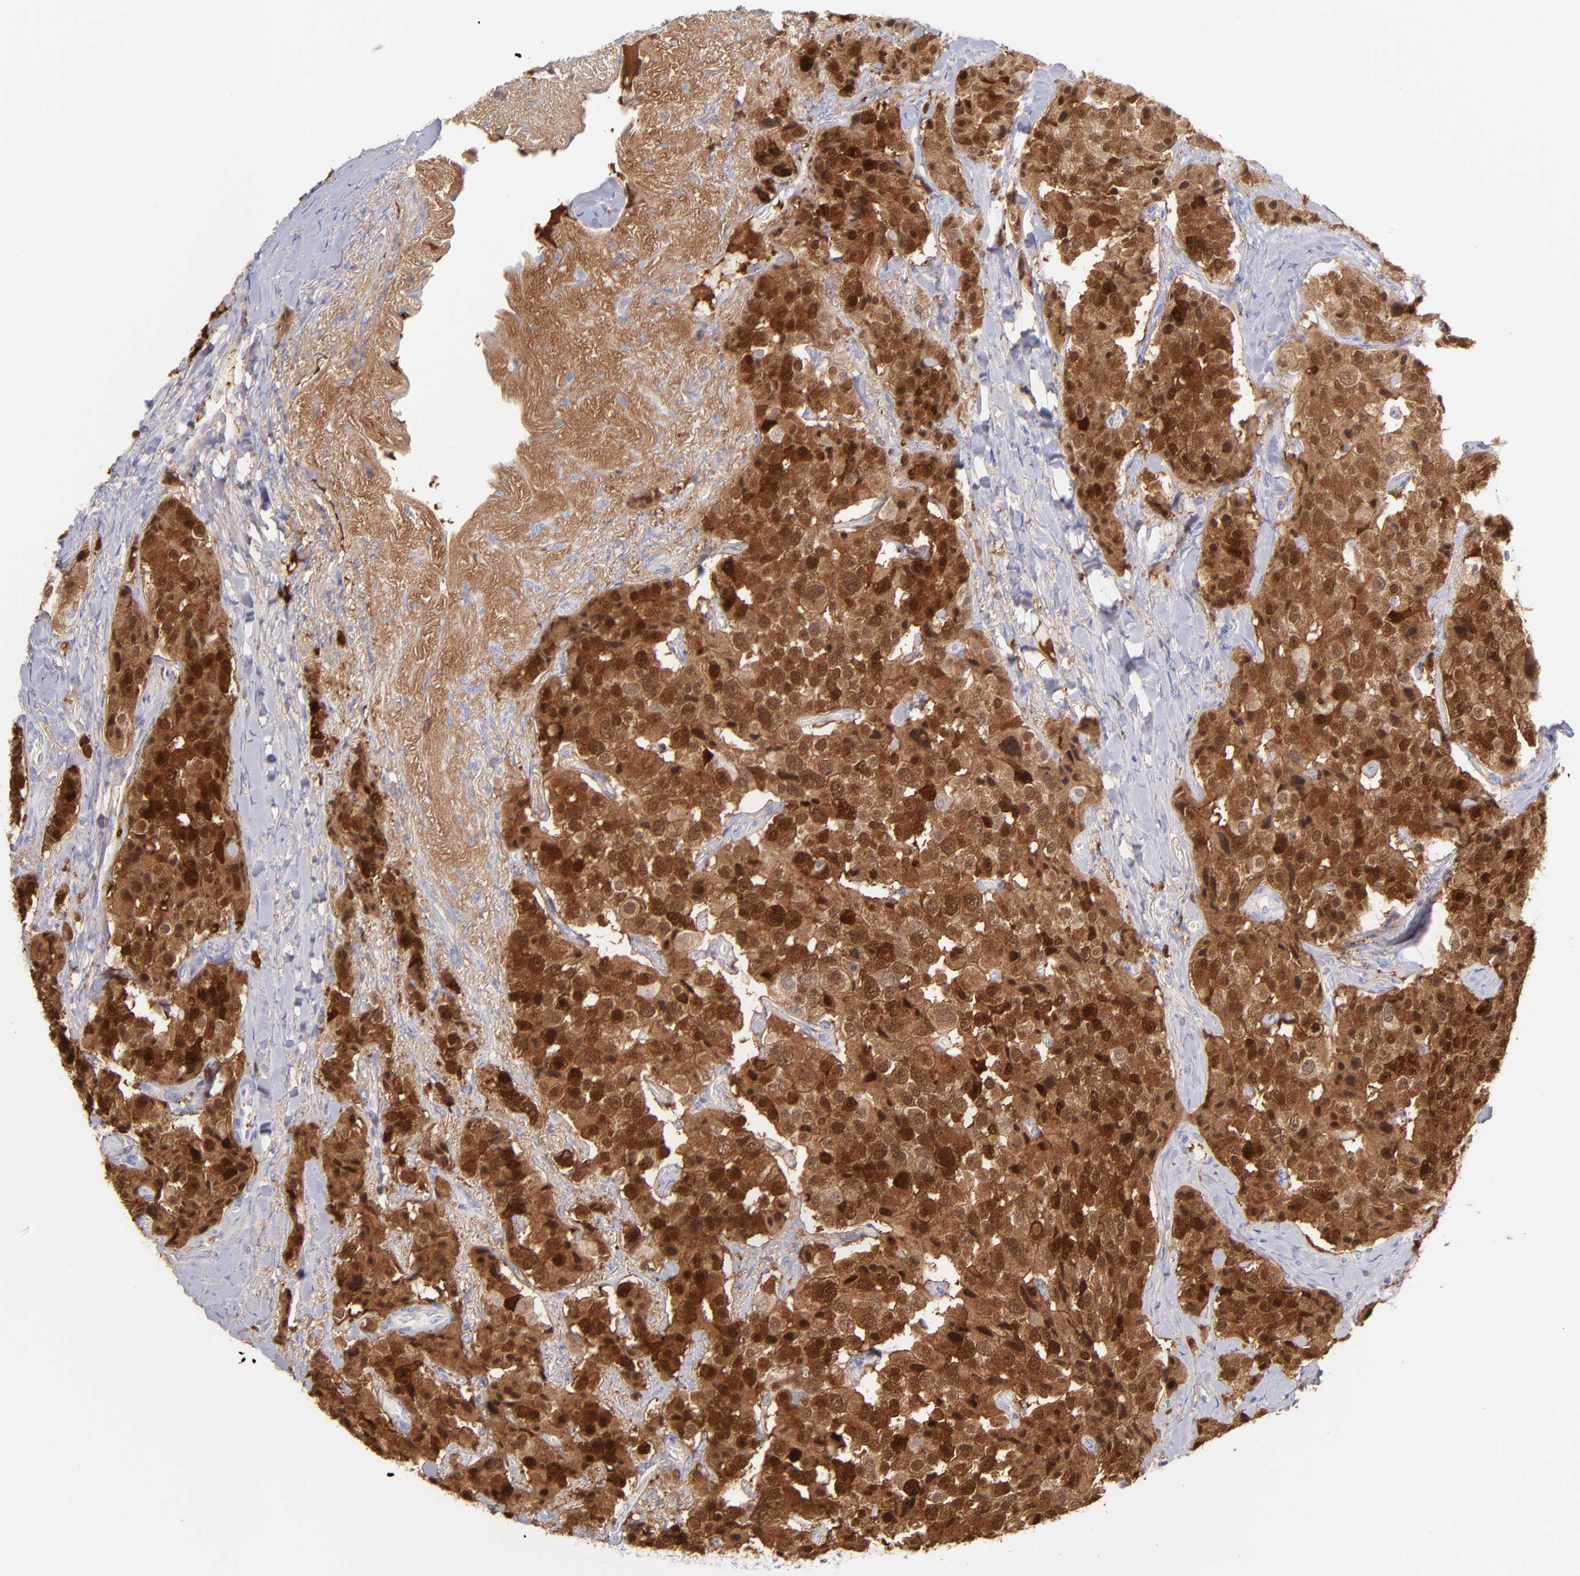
{"staining": {"intensity": "moderate", "quantity": ">75%", "location": "cytoplasmic/membranous,nuclear"}, "tissue": "carcinoid", "cell_type": "Tumor cells", "image_type": "cancer", "snomed": [{"axis": "morphology", "description": "Carcinoid, malignant, NOS"}, {"axis": "topography", "description": "Colon"}], "caption": "Carcinoid stained with a protein marker shows moderate staining in tumor cells.", "gene": "SCGN", "patient": {"sex": "female", "age": 61}}